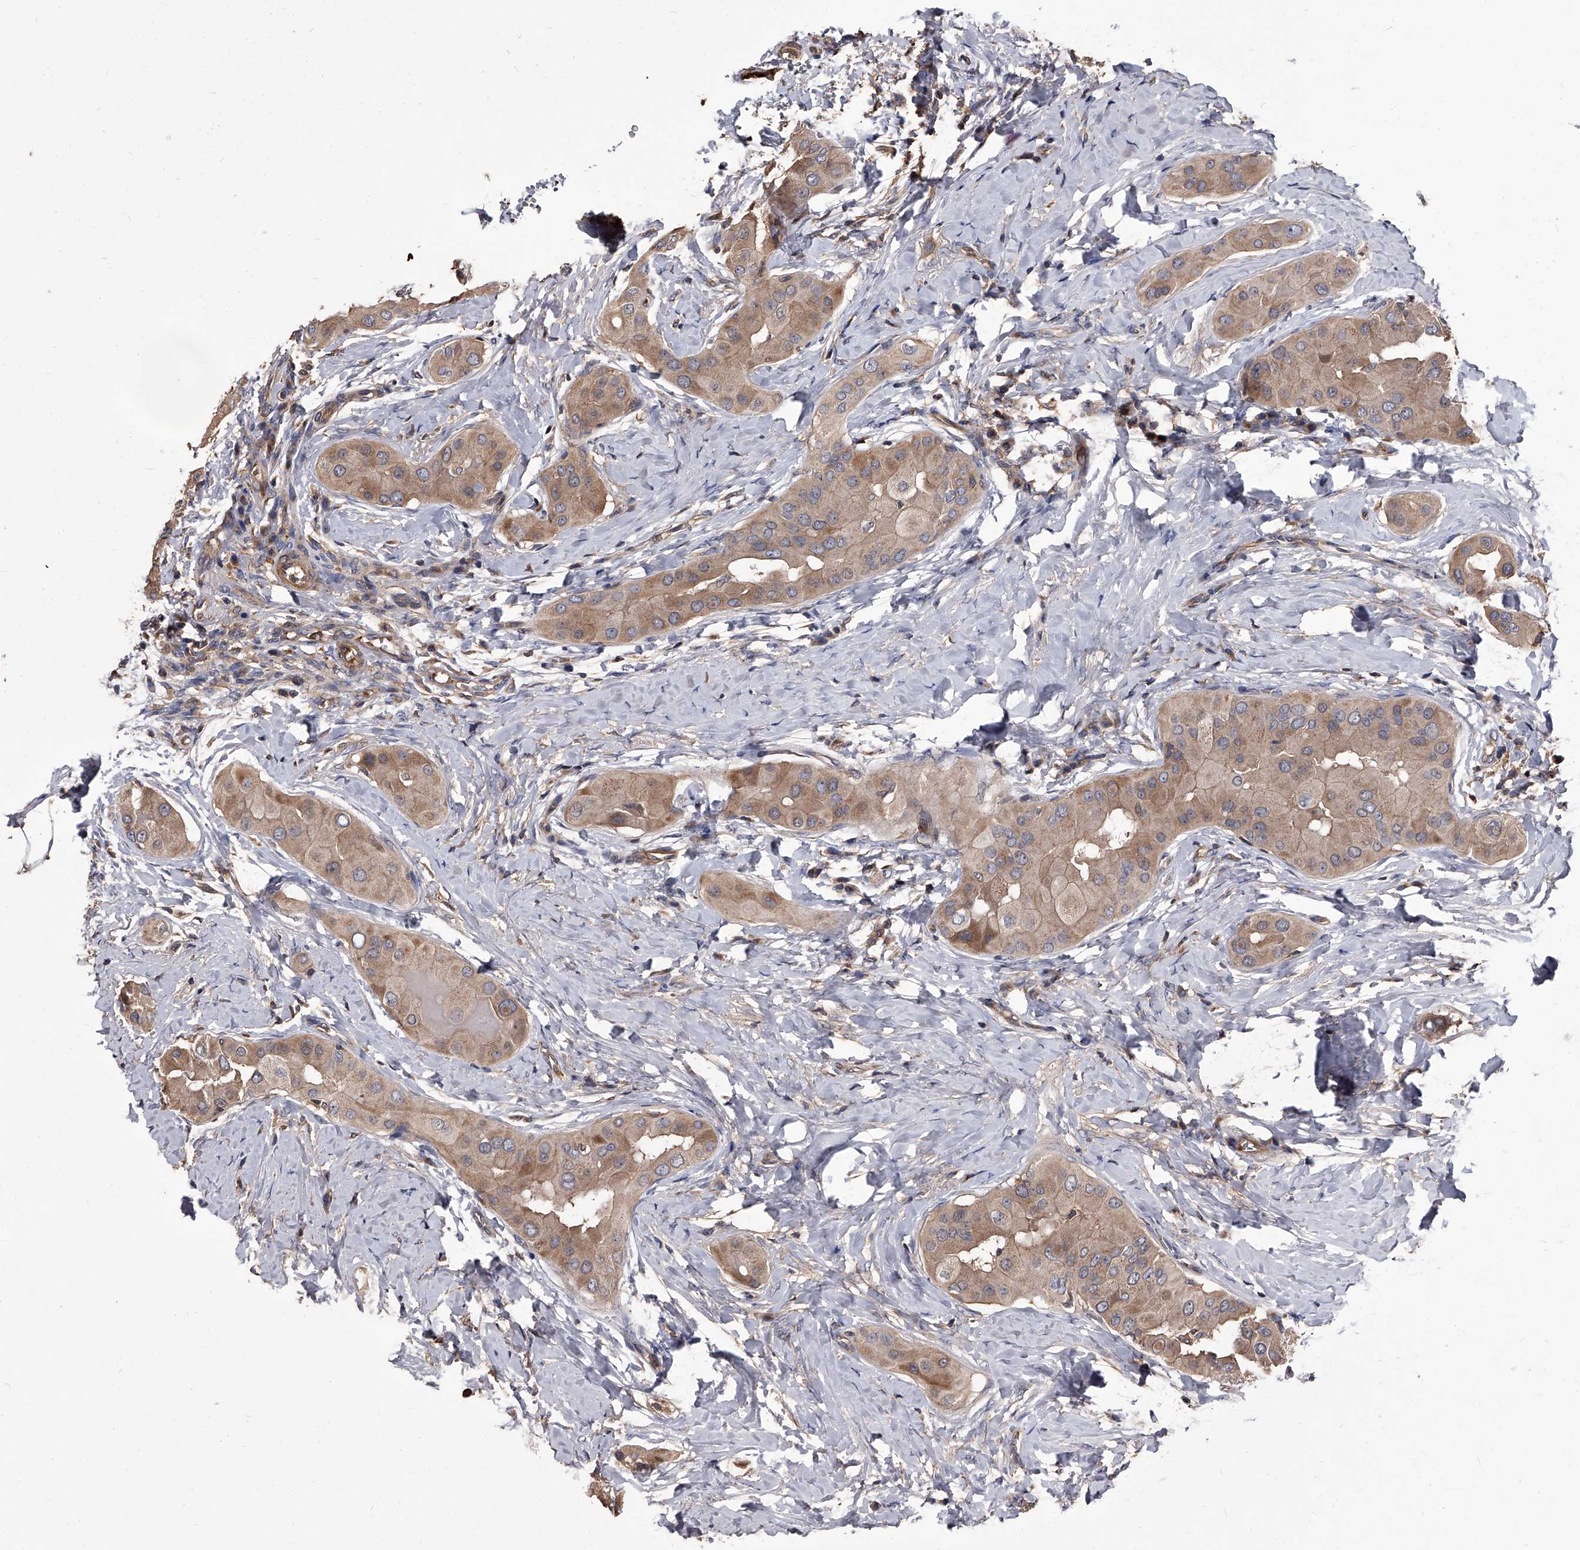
{"staining": {"intensity": "moderate", "quantity": ">75%", "location": "cytoplasmic/membranous"}, "tissue": "thyroid cancer", "cell_type": "Tumor cells", "image_type": "cancer", "snomed": [{"axis": "morphology", "description": "Papillary adenocarcinoma, NOS"}, {"axis": "topography", "description": "Thyroid gland"}], "caption": "A brown stain highlights moderate cytoplasmic/membranous positivity of a protein in human thyroid papillary adenocarcinoma tumor cells.", "gene": "STK36", "patient": {"sex": "male", "age": 33}}